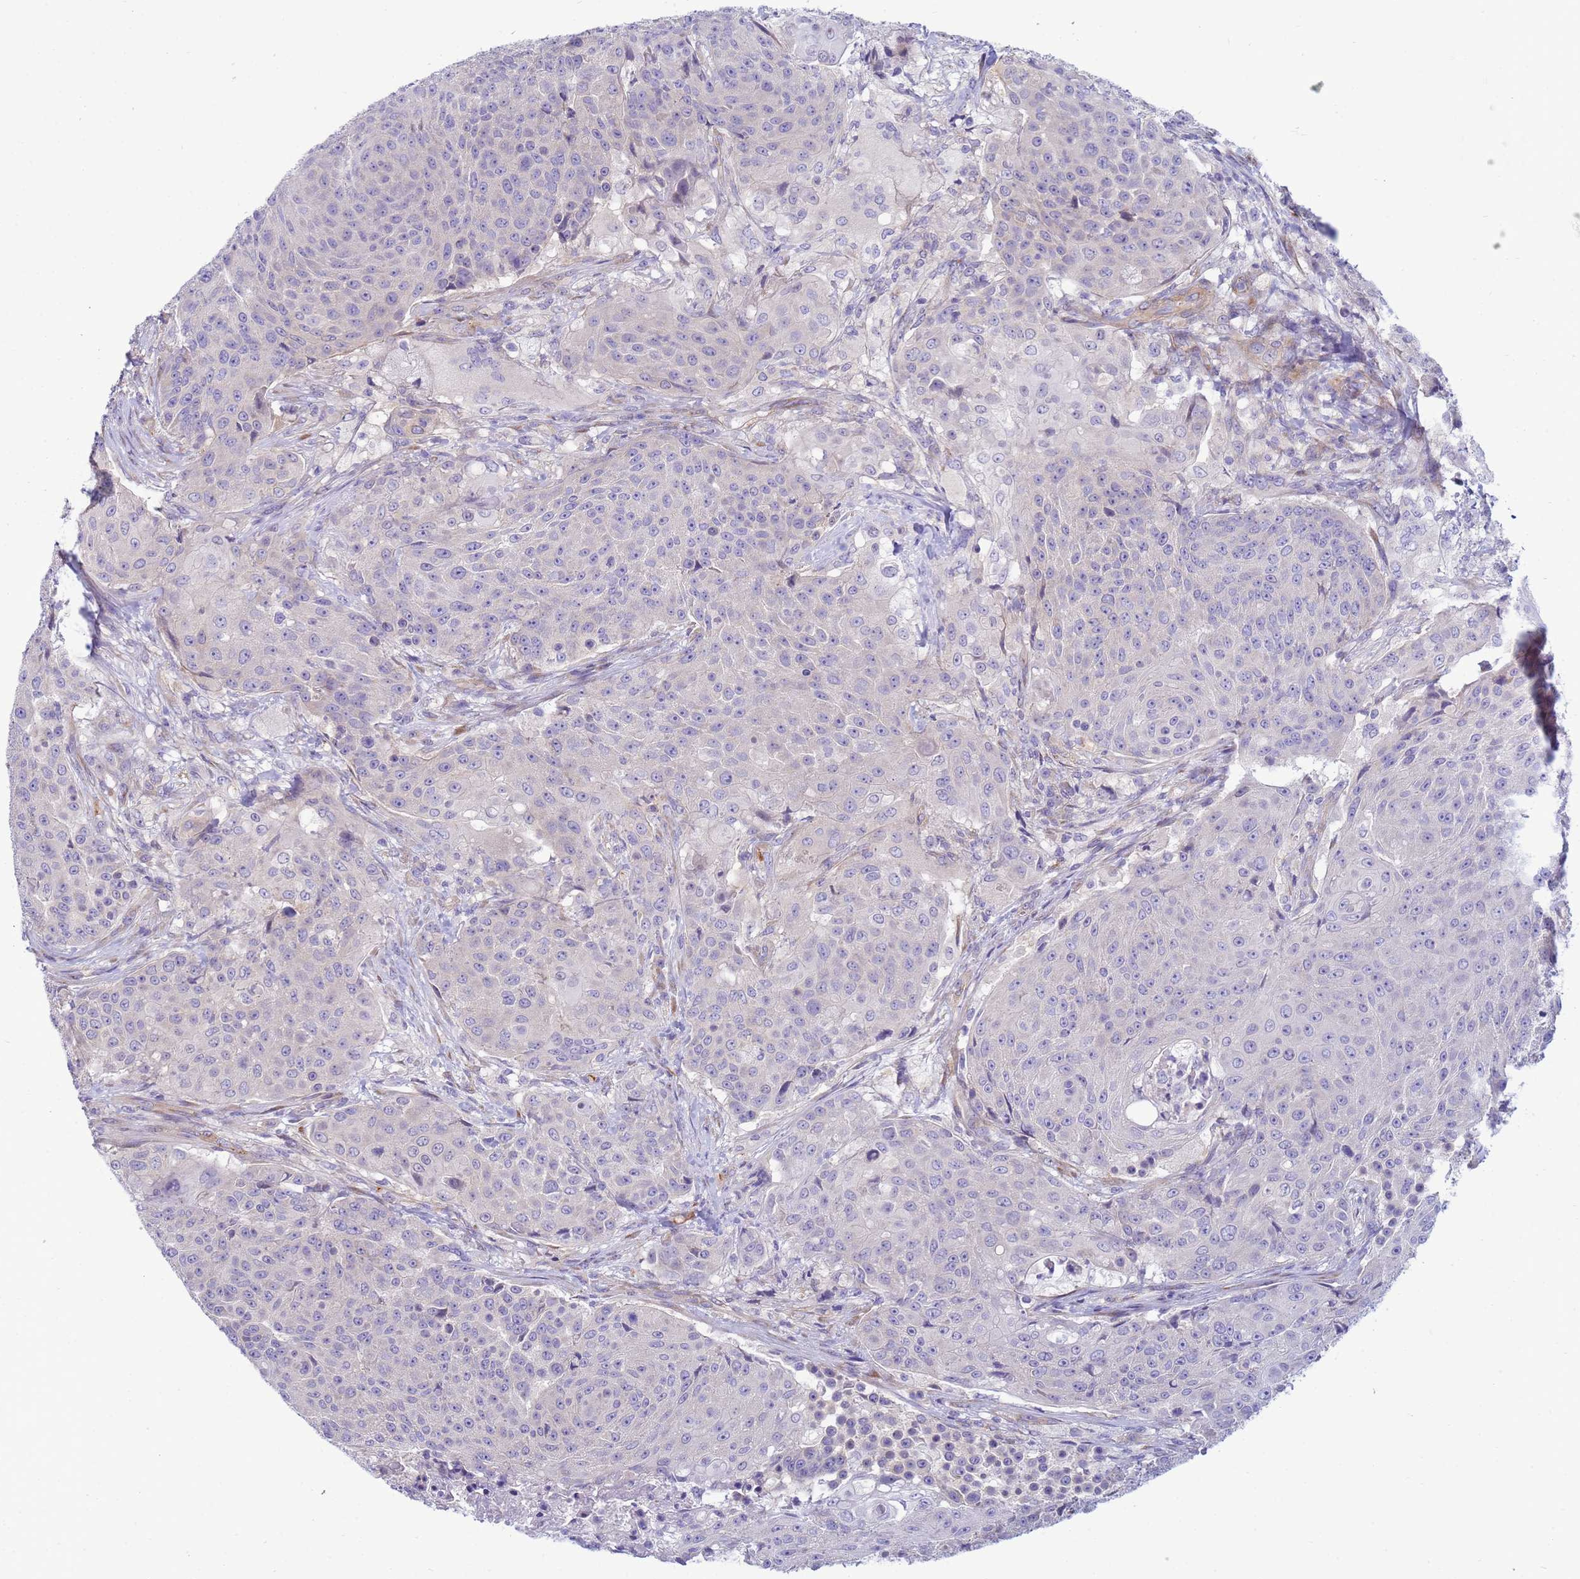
{"staining": {"intensity": "negative", "quantity": "none", "location": "none"}, "tissue": "urothelial cancer", "cell_type": "Tumor cells", "image_type": "cancer", "snomed": [{"axis": "morphology", "description": "Urothelial carcinoma, High grade"}, {"axis": "topography", "description": "Urinary bladder"}], "caption": "A micrograph of human high-grade urothelial carcinoma is negative for staining in tumor cells. (Brightfield microscopy of DAB (3,3'-diaminobenzidine) IHC at high magnification).", "gene": "TRPC6", "patient": {"sex": "female", "age": 63}}